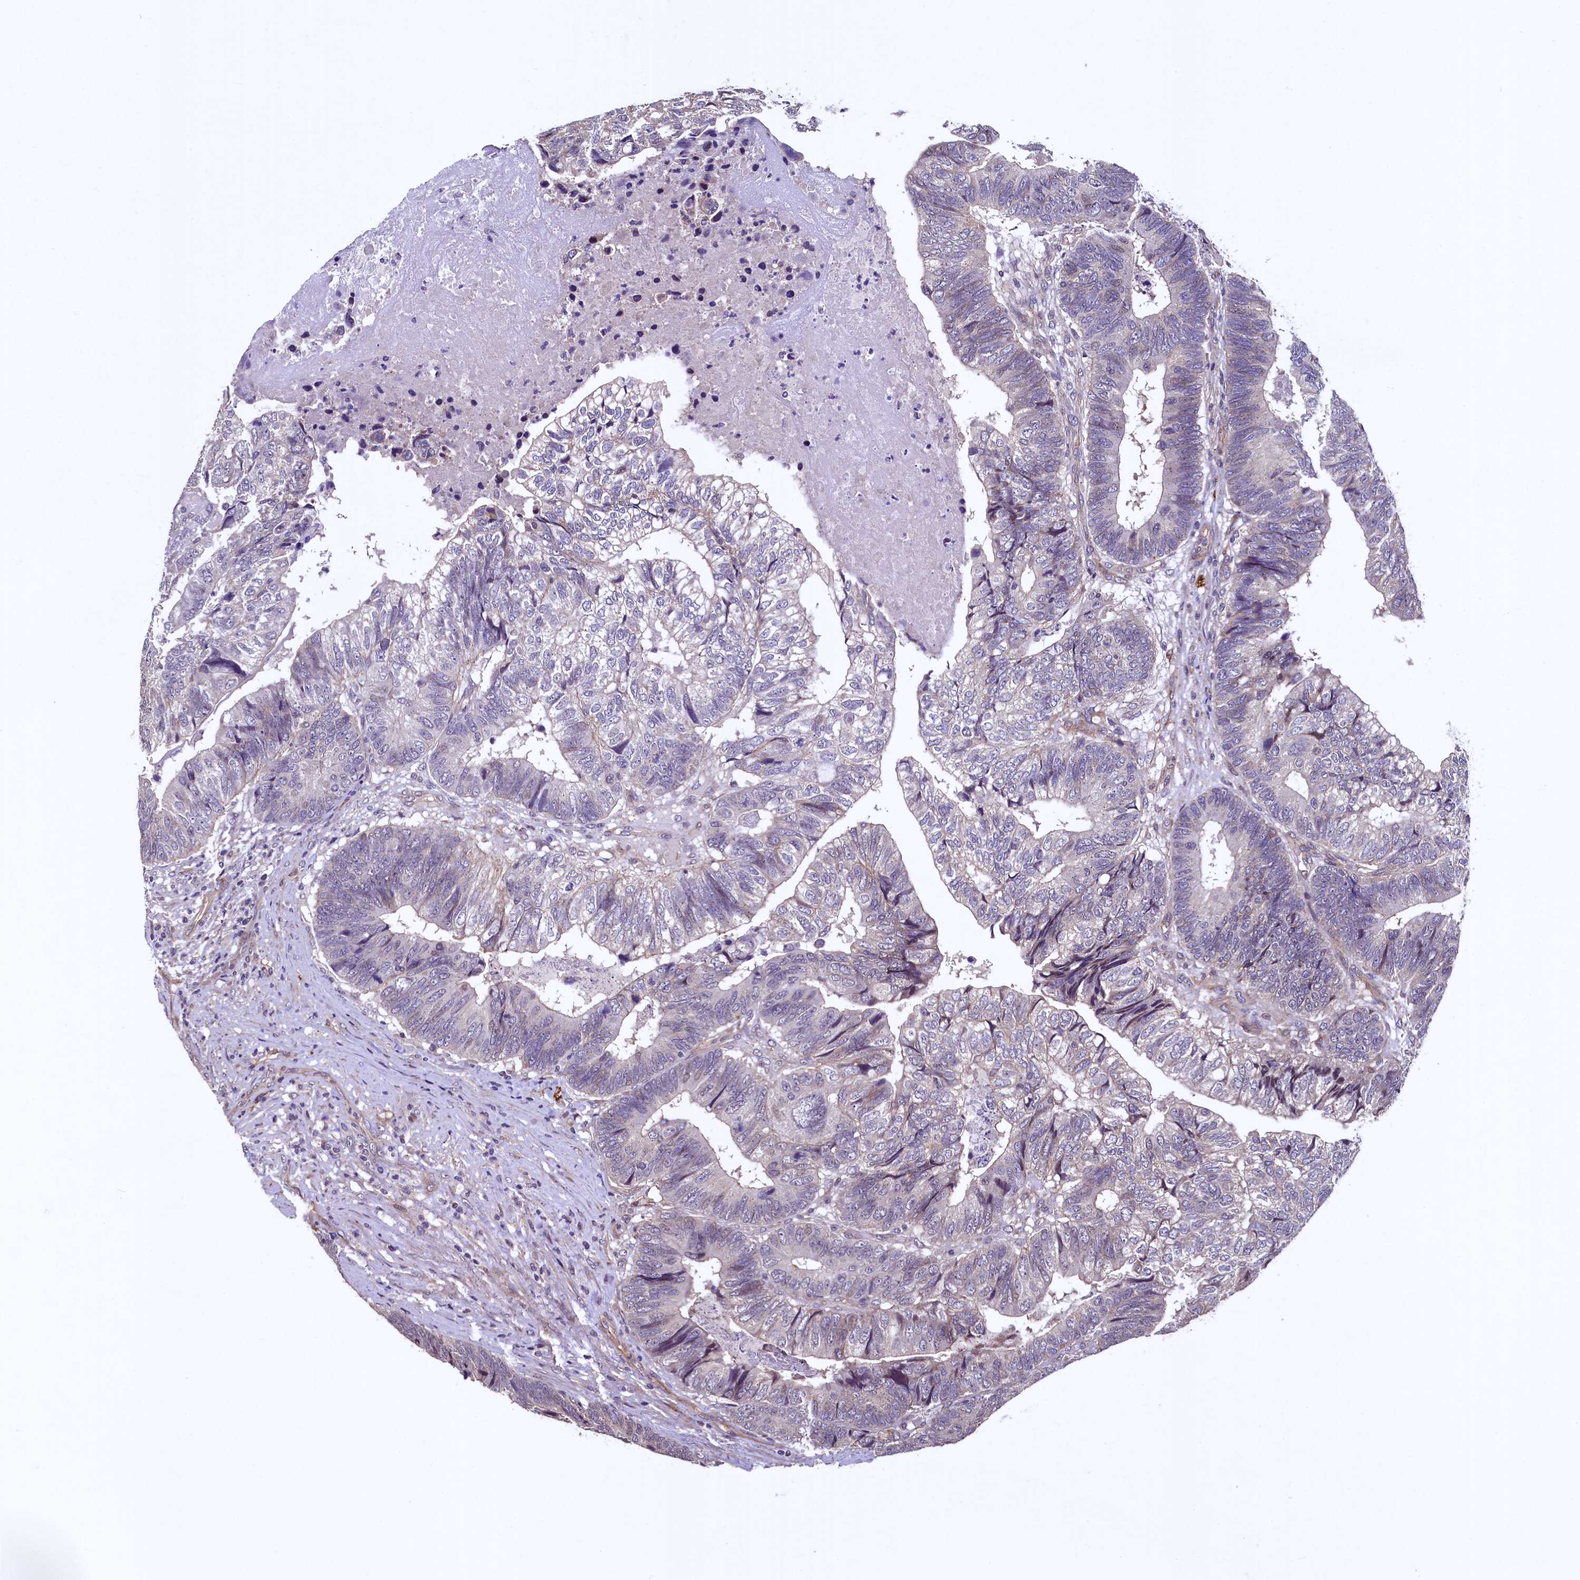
{"staining": {"intensity": "negative", "quantity": "none", "location": "none"}, "tissue": "colorectal cancer", "cell_type": "Tumor cells", "image_type": "cancer", "snomed": [{"axis": "morphology", "description": "Adenocarcinoma, NOS"}, {"axis": "topography", "description": "Colon"}], "caption": "Colorectal adenocarcinoma stained for a protein using immunohistochemistry (IHC) shows no expression tumor cells.", "gene": "PALM", "patient": {"sex": "female", "age": 67}}